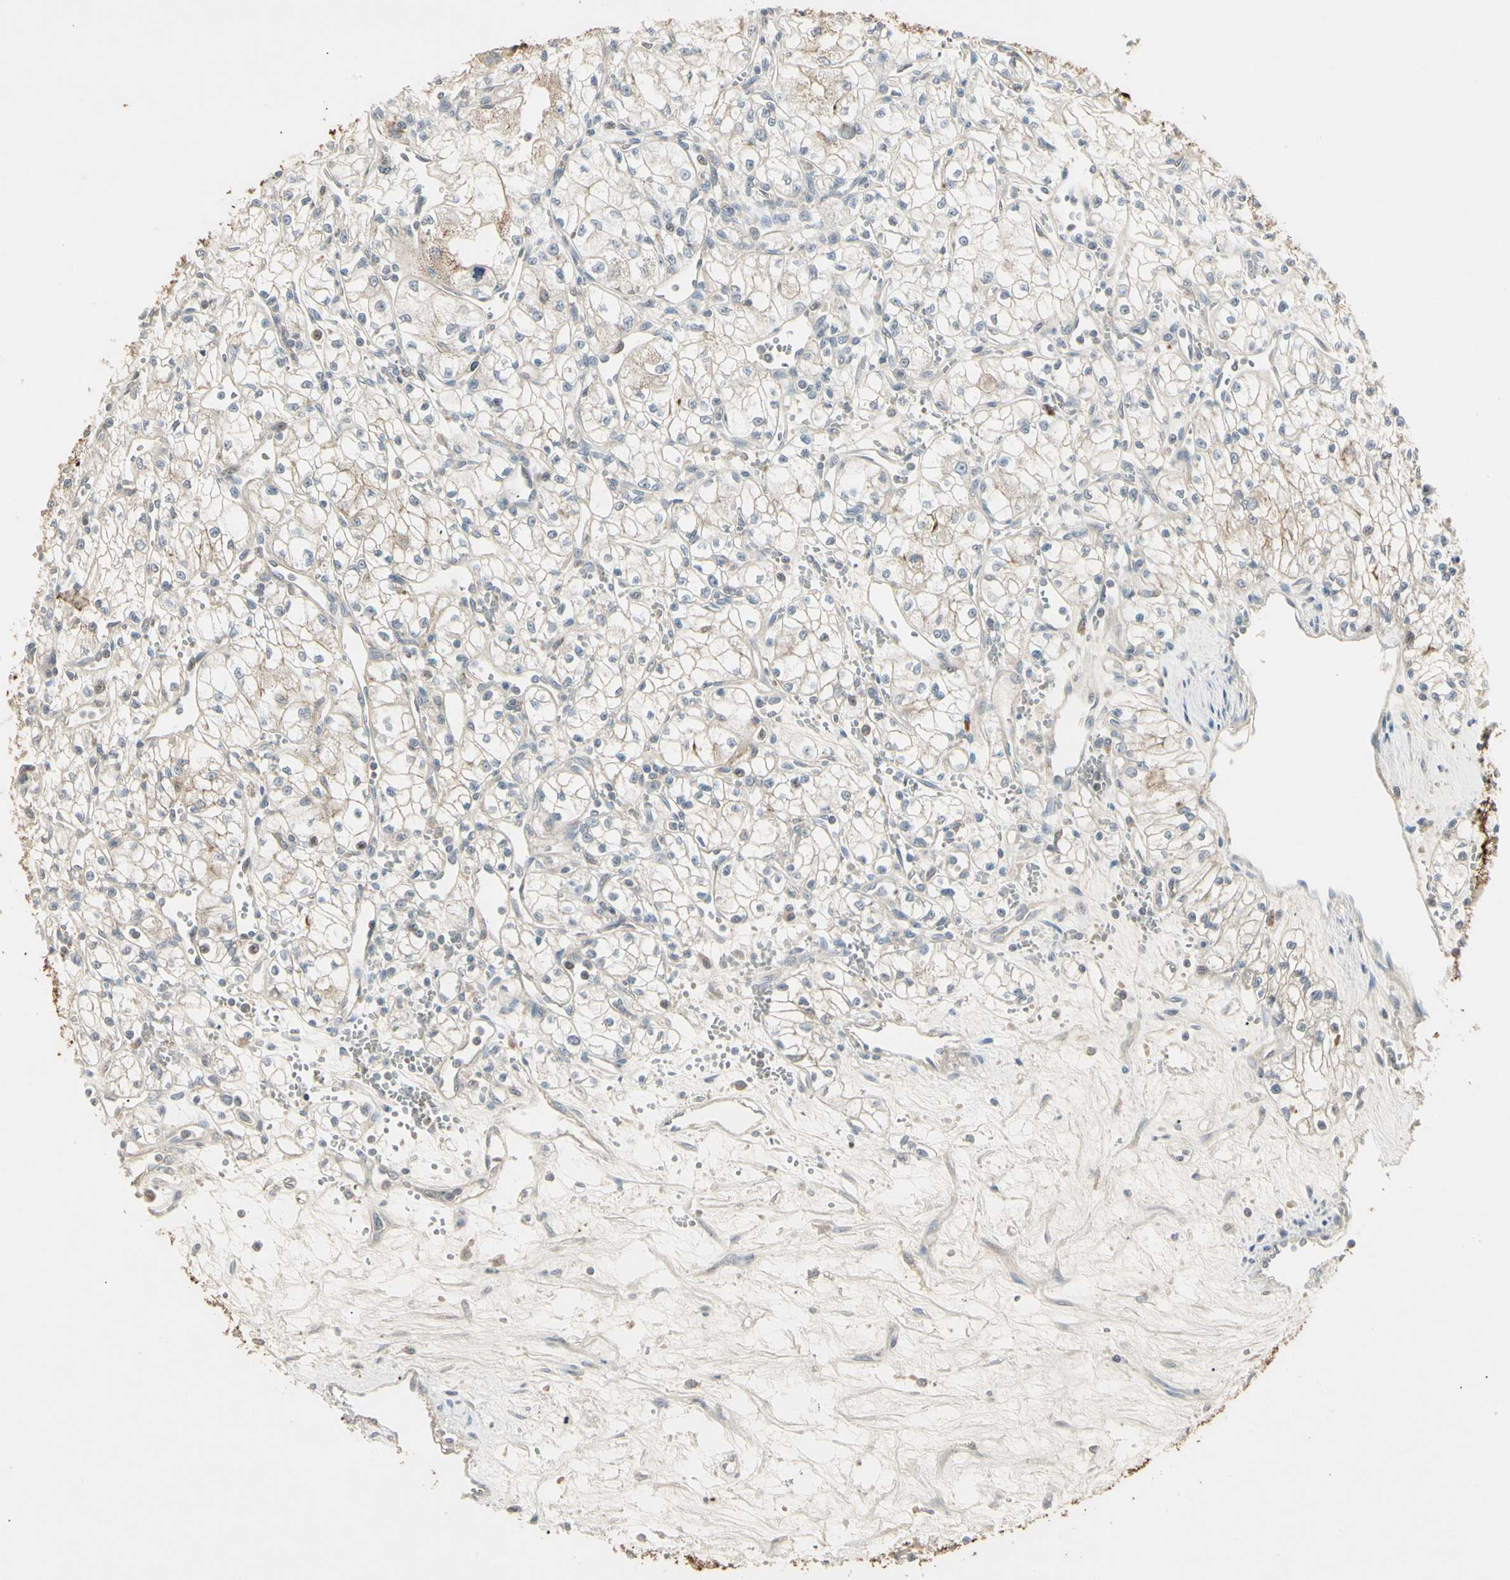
{"staining": {"intensity": "weak", "quantity": "<25%", "location": "cytoplasmic/membranous"}, "tissue": "renal cancer", "cell_type": "Tumor cells", "image_type": "cancer", "snomed": [{"axis": "morphology", "description": "Normal tissue, NOS"}, {"axis": "morphology", "description": "Adenocarcinoma, NOS"}, {"axis": "topography", "description": "Kidney"}], "caption": "Tumor cells show no significant protein expression in adenocarcinoma (renal).", "gene": "SKIL", "patient": {"sex": "male", "age": 59}}